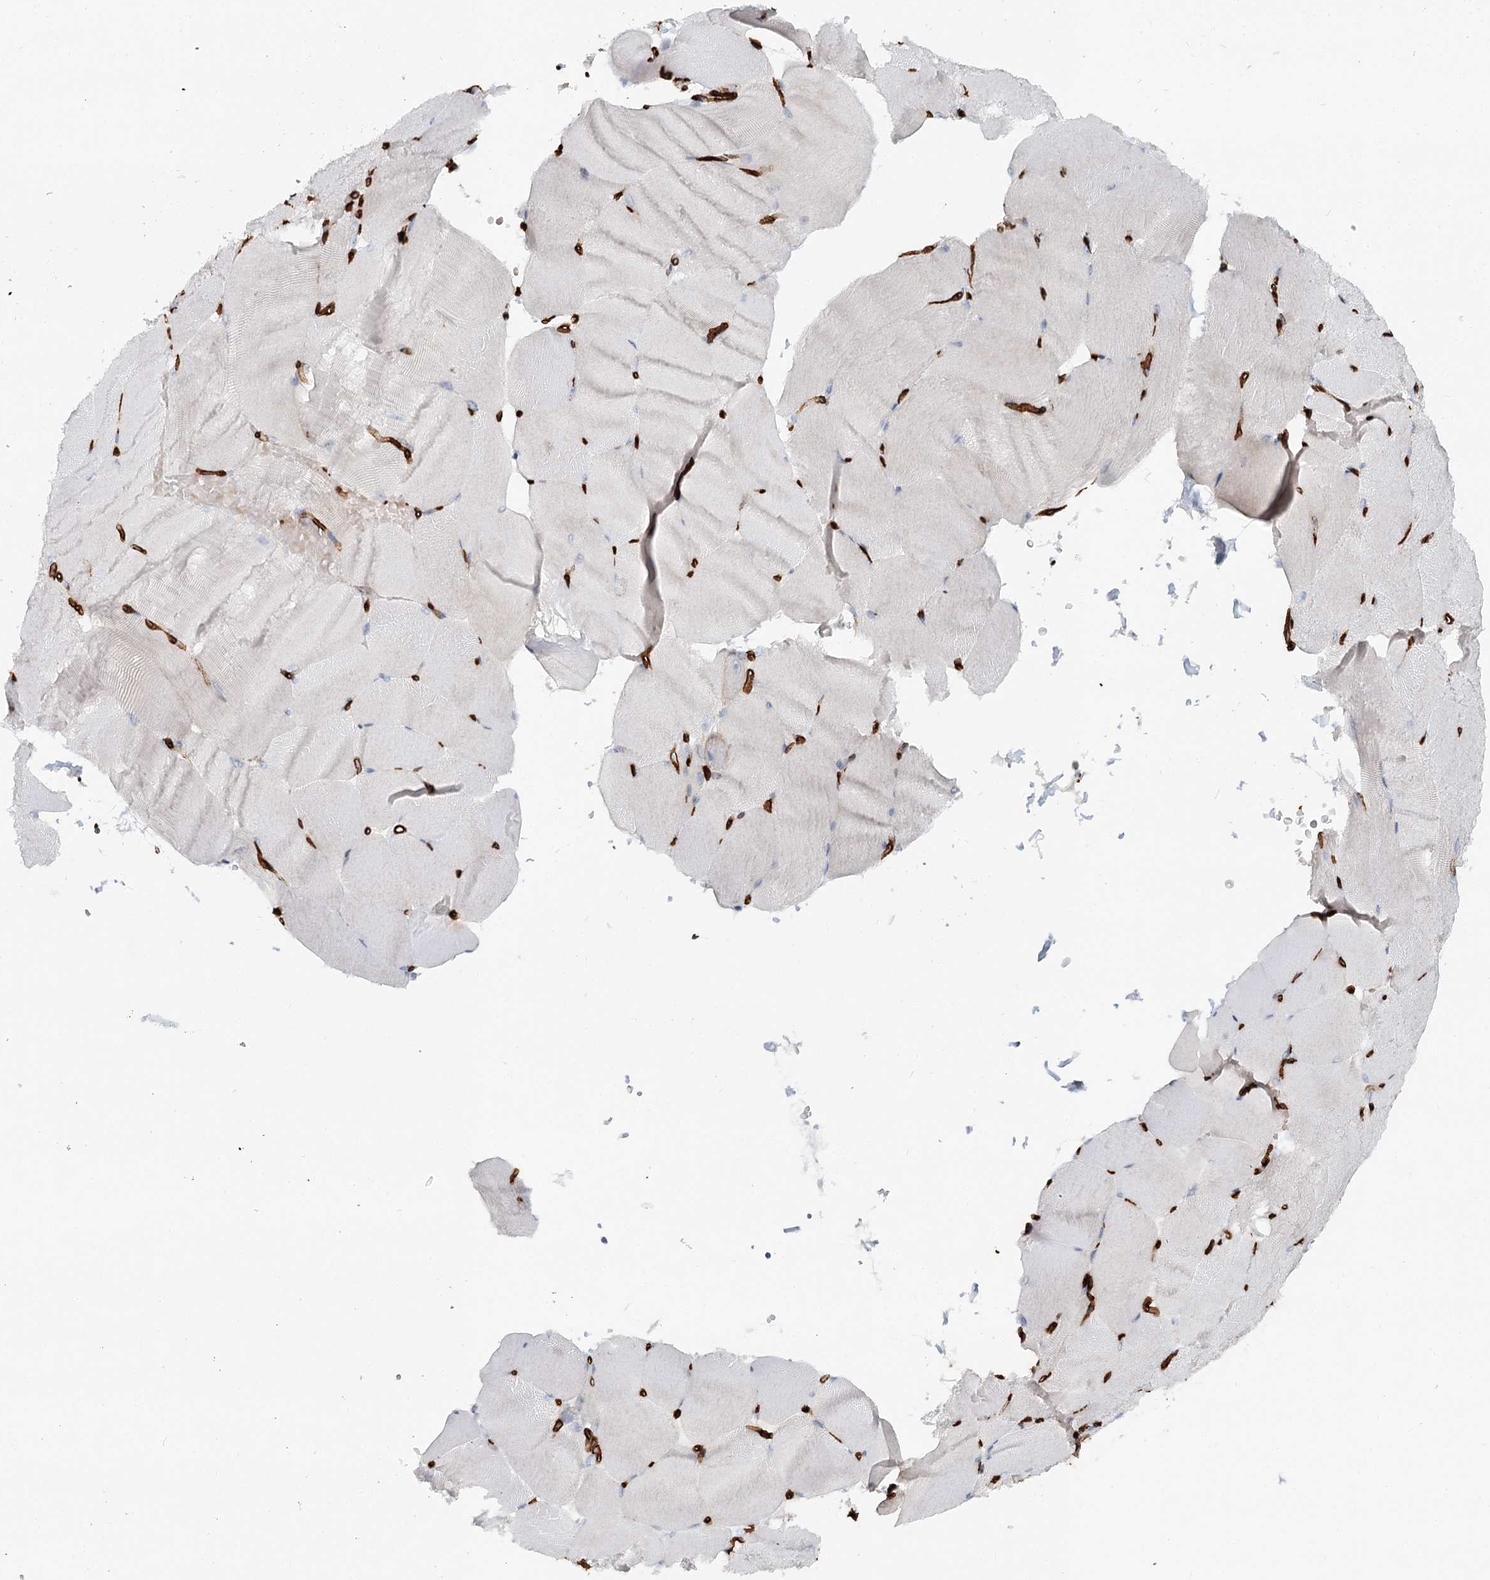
{"staining": {"intensity": "negative", "quantity": "none", "location": "none"}, "tissue": "skeletal muscle", "cell_type": "Myocytes", "image_type": "normal", "snomed": [{"axis": "morphology", "description": "Normal tissue, NOS"}, {"axis": "topography", "description": "Skeletal muscle"}, {"axis": "topography", "description": "Parathyroid gland"}], "caption": "DAB (3,3'-diaminobenzidine) immunohistochemical staining of benign human skeletal muscle demonstrates no significant positivity in myocytes. (Immunohistochemistry (ihc), brightfield microscopy, high magnification).", "gene": "ZFYVE28", "patient": {"sex": "female", "age": 37}}